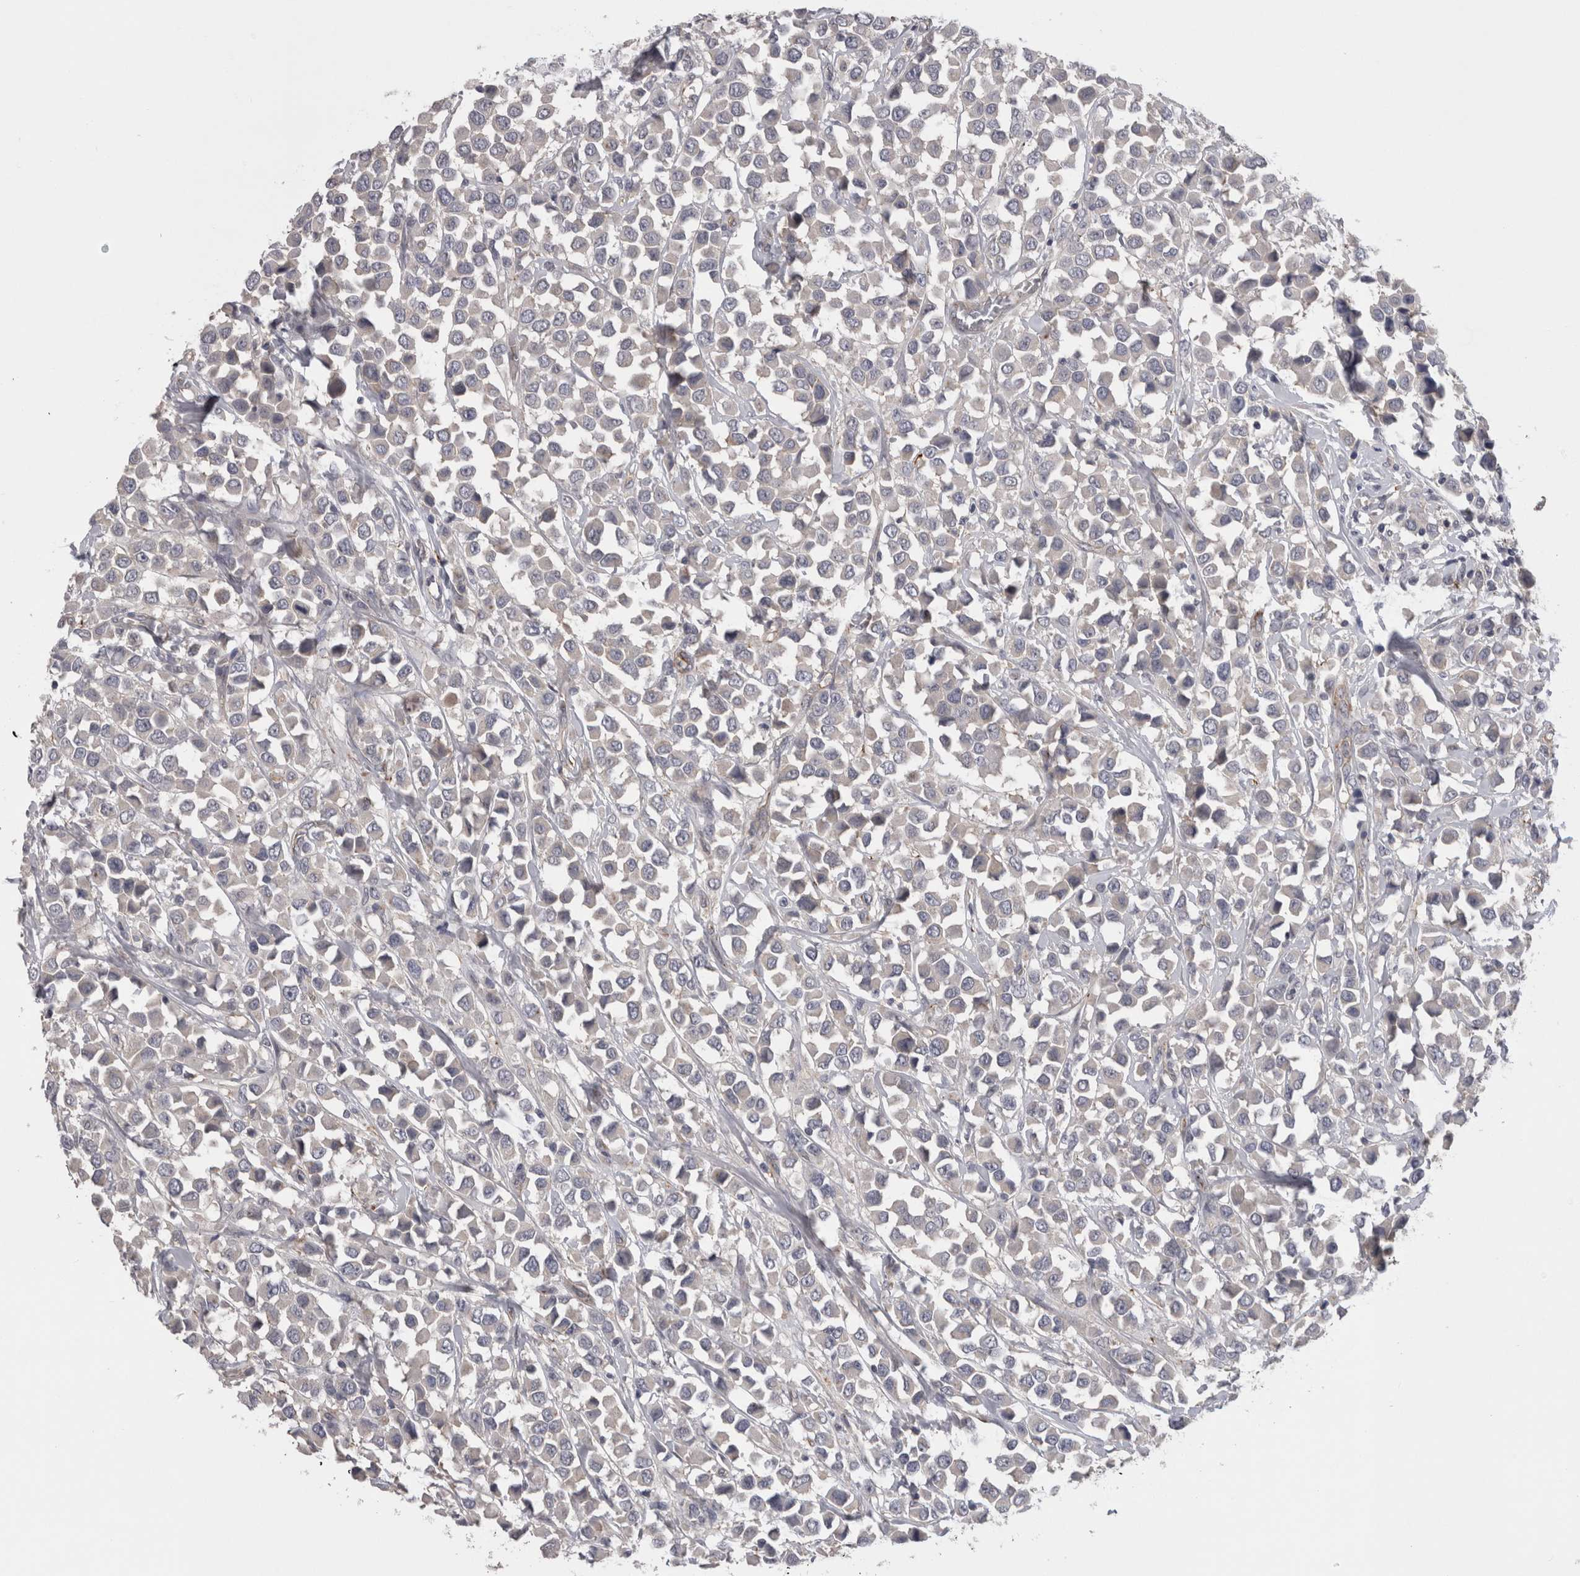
{"staining": {"intensity": "negative", "quantity": "none", "location": "none"}, "tissue": "breast cancer", "cell_type": "Tumor cells", "image_type": "cancer", "snomed": [{"axis": "morphology", "description": "Duct carcinoma"}, {"axis": "topography", "description": "Breast"}], "caption": "DAB (3,3'-diaminobenzidine) immunohistochemical staining of invasive ductal carcinoma (breast) demonstrates no significant positivity in tumor cells.", "gene": "LYZL6", "patient": {"sex": "female", "age": 61}}